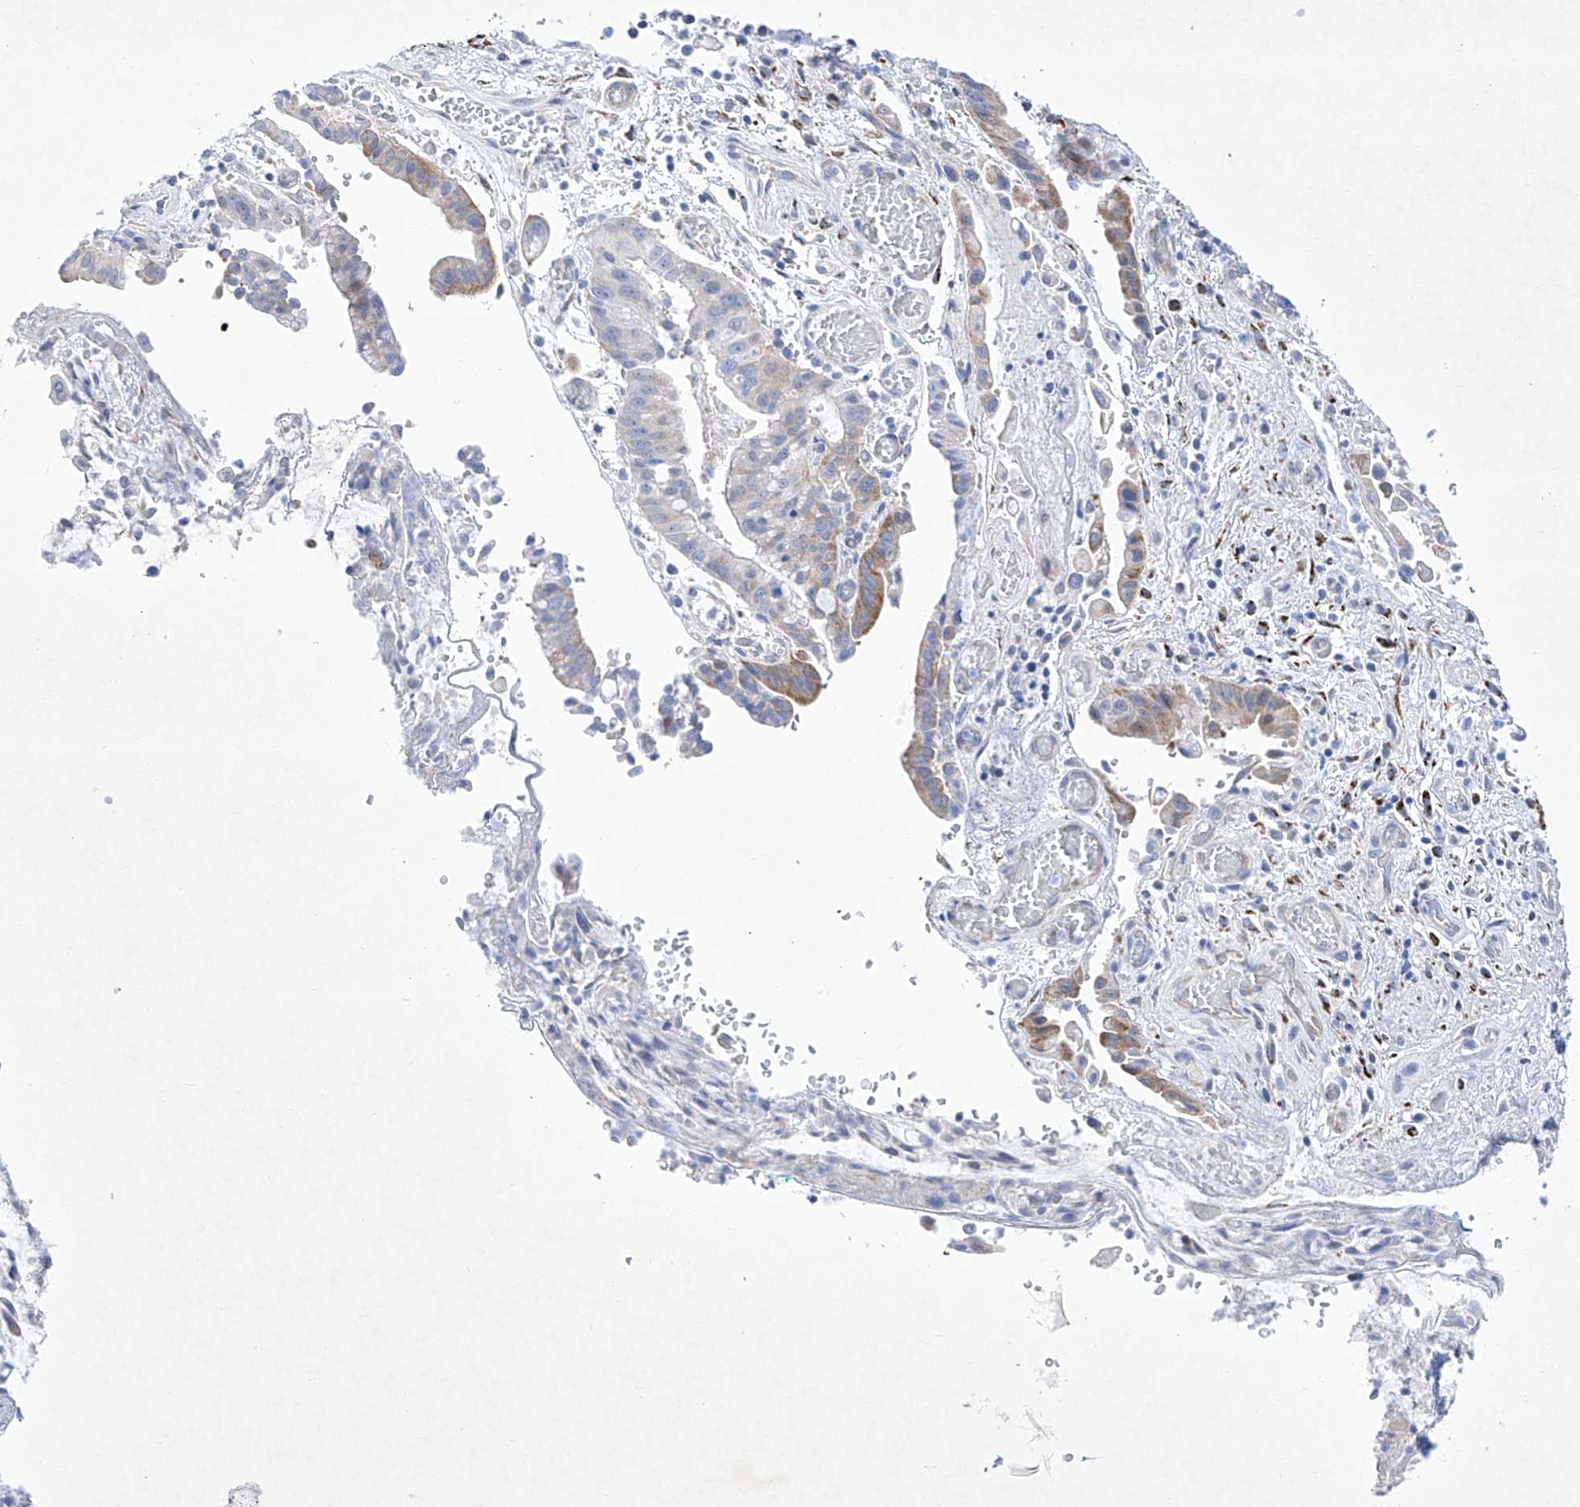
{"staining": {"intensity": "moderate", "quantity": "<25%", "location": "cytoplasmic/membranous"}, "tissue": "liver cancer", "cell_type": "Tumor cells", "image_type": "cancer", "snomed": [{"axis": "morphology", "description": "Cholangiocarcinoma"}, {"axis": "topography", "description": "Liver"}], "caption": "Liver cancer stained with a brown dye displays moderate cytoplasmic/membranous positive positivity in approximately <25% of tumor cells.", "gene": "C1orf87", "patient": {"sex": "female", "age": 54}}